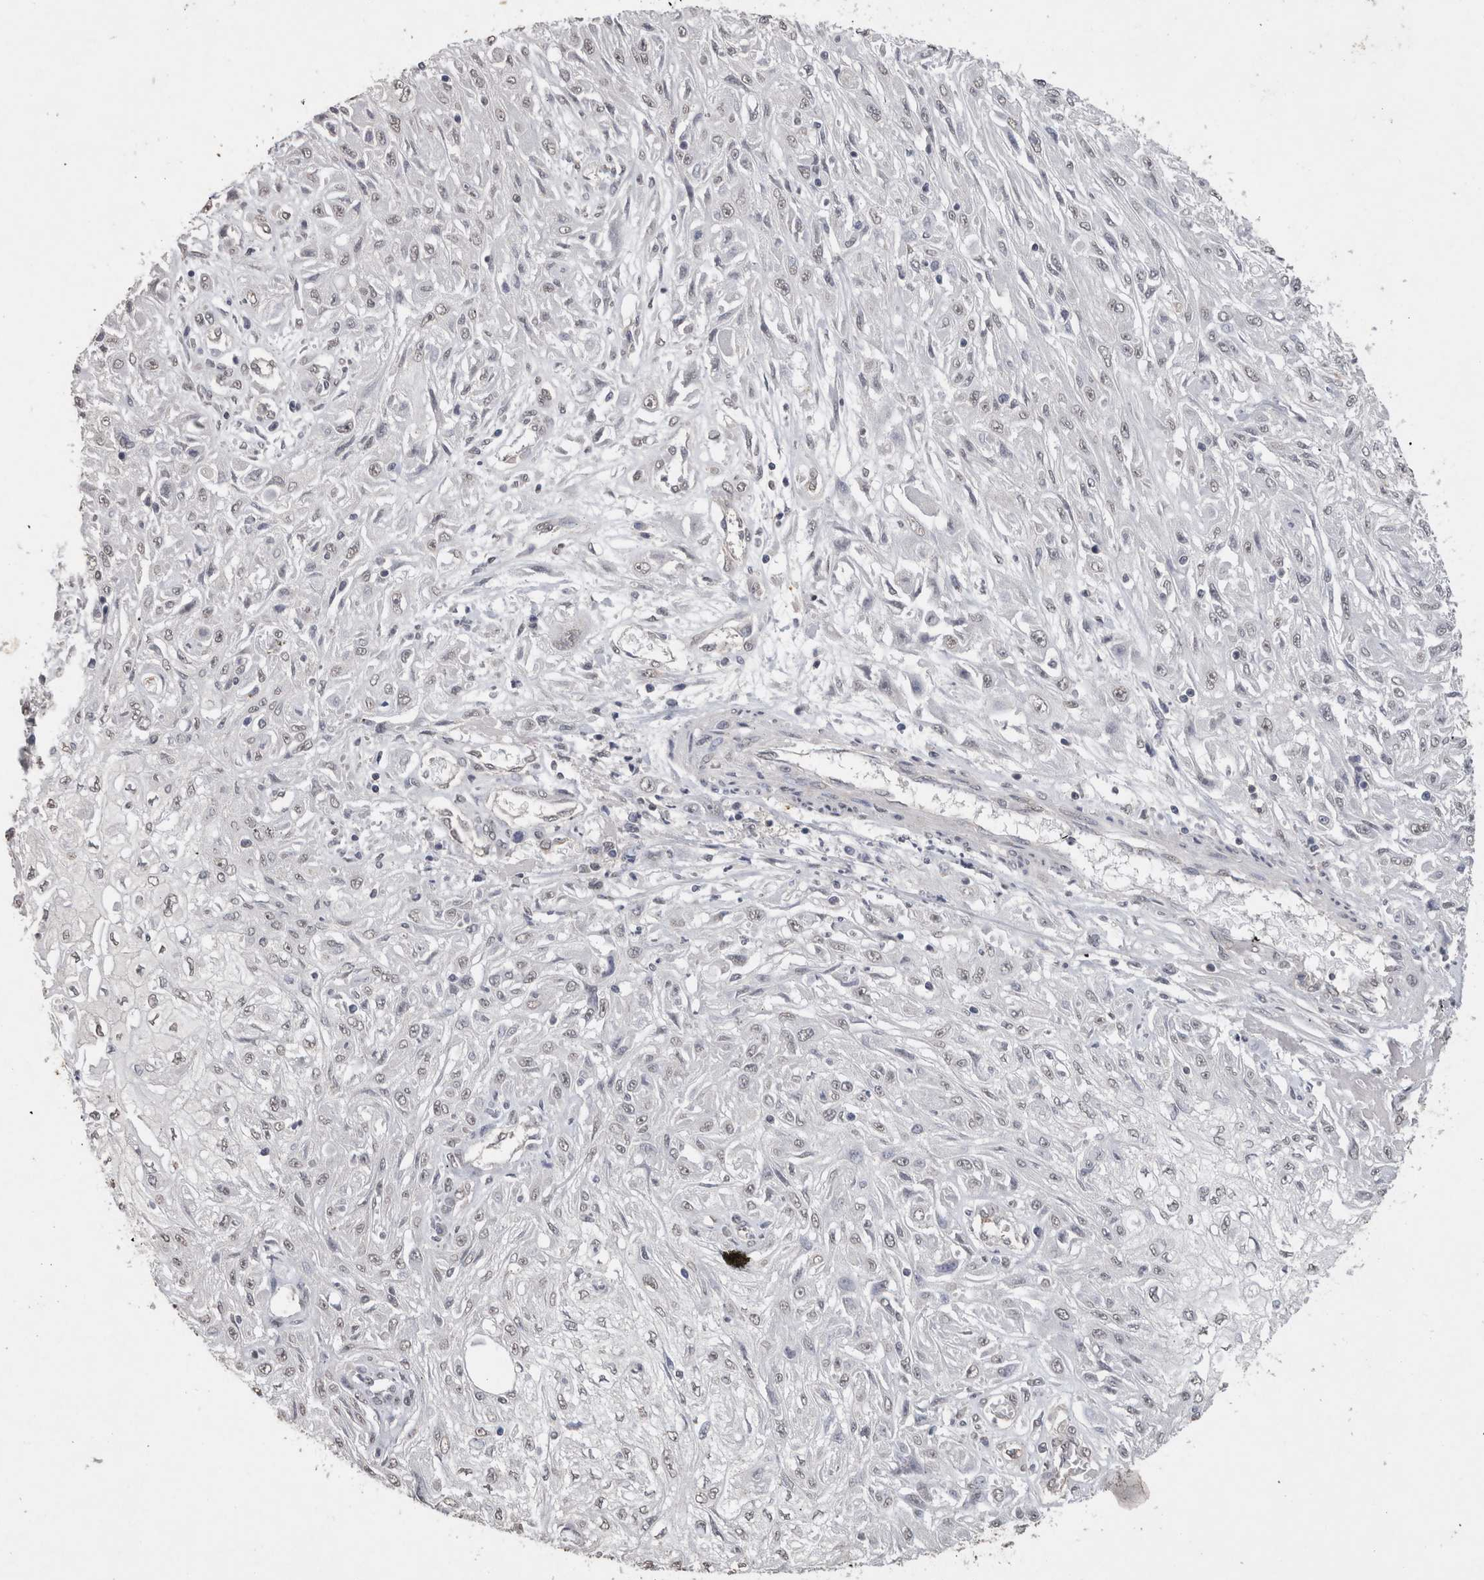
{"staining": {"intensity": "negative", "quantity": "none", "location": "none"}, "tissue": "skin cancer", "cell_type": "Tumor cells", "image_type": "cancer", "snomed": [{"axis": "morphology", "description": "Squamous cell carcinoma, NOS"}, {"axis": "morphology", "description": "Squamous cell carcinoma, metastatic, NOS"}, {"axis": "topography", "description": "Skin"}, {"axis": "topography", "description": "Lymph node"}], "caption": "The image demonstrates no significant expression in tumor cells of squamous cell carcinoma (skin).", "gene": "RECK", "patient": {"sex": "male", "age": 75}}